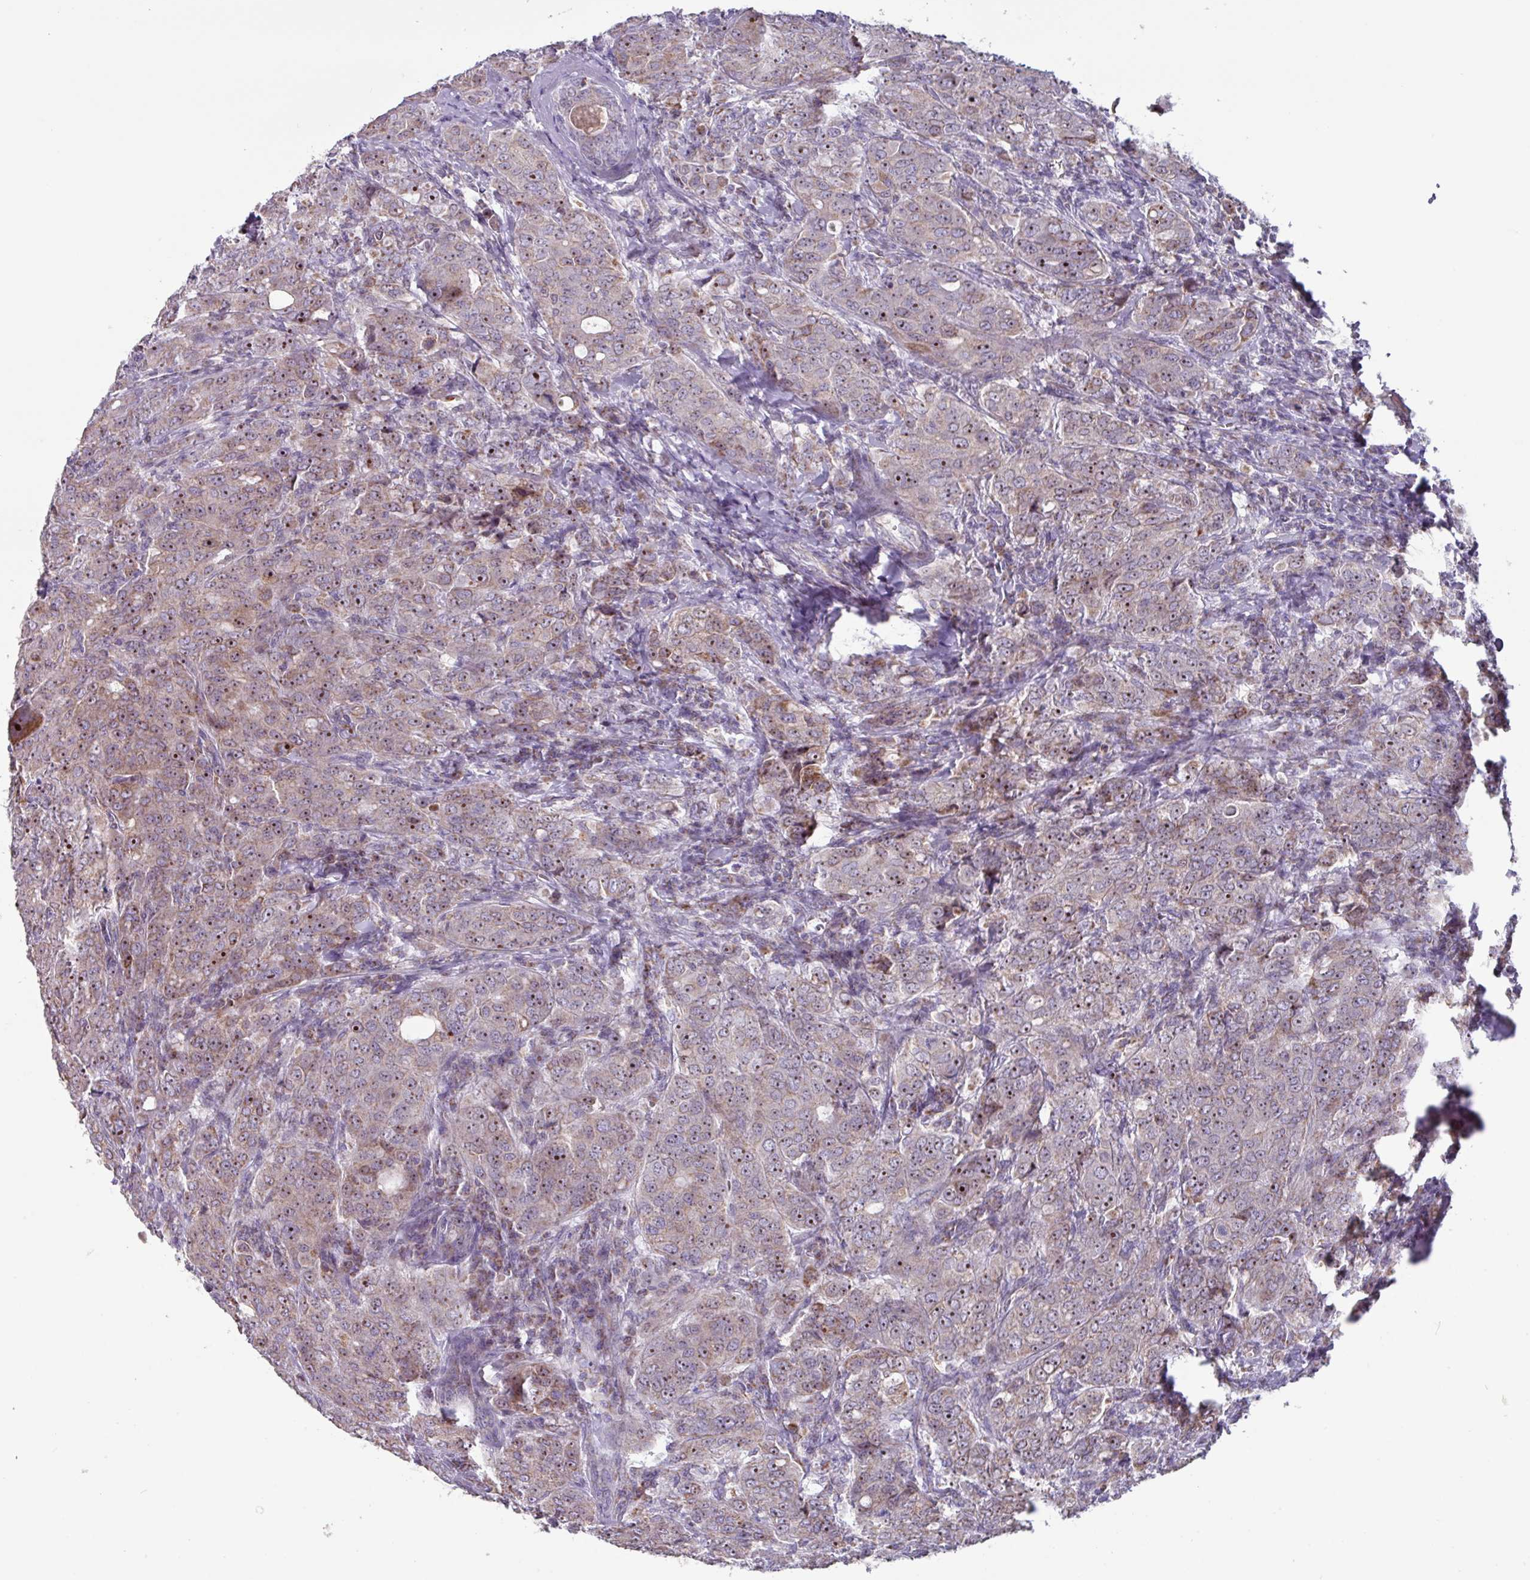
{"staining": {"intensity": "weak", "quantity": "25%-75%", "location": "cytoplasmic/membranous,nuclear"}, "tissue": "breast cancer", "cell_type": "Tumor cells", "image_type": "cancer", "snomed": [{"axis": "morphology", "description": "Duct carcinoma"}, {"axis": "topography", "description": "Breast"}], "caption": "Brown immunohistochemical staining in breast cancer displays weak cytoplasmic/membranous and nuclear positivity in approximately 25%-75% of tumor cells. (DAB IHC with brightfield microscopy, high magnification).", "gene": "MT-ND4", "patient": {"sex": "female", "age": 43}}